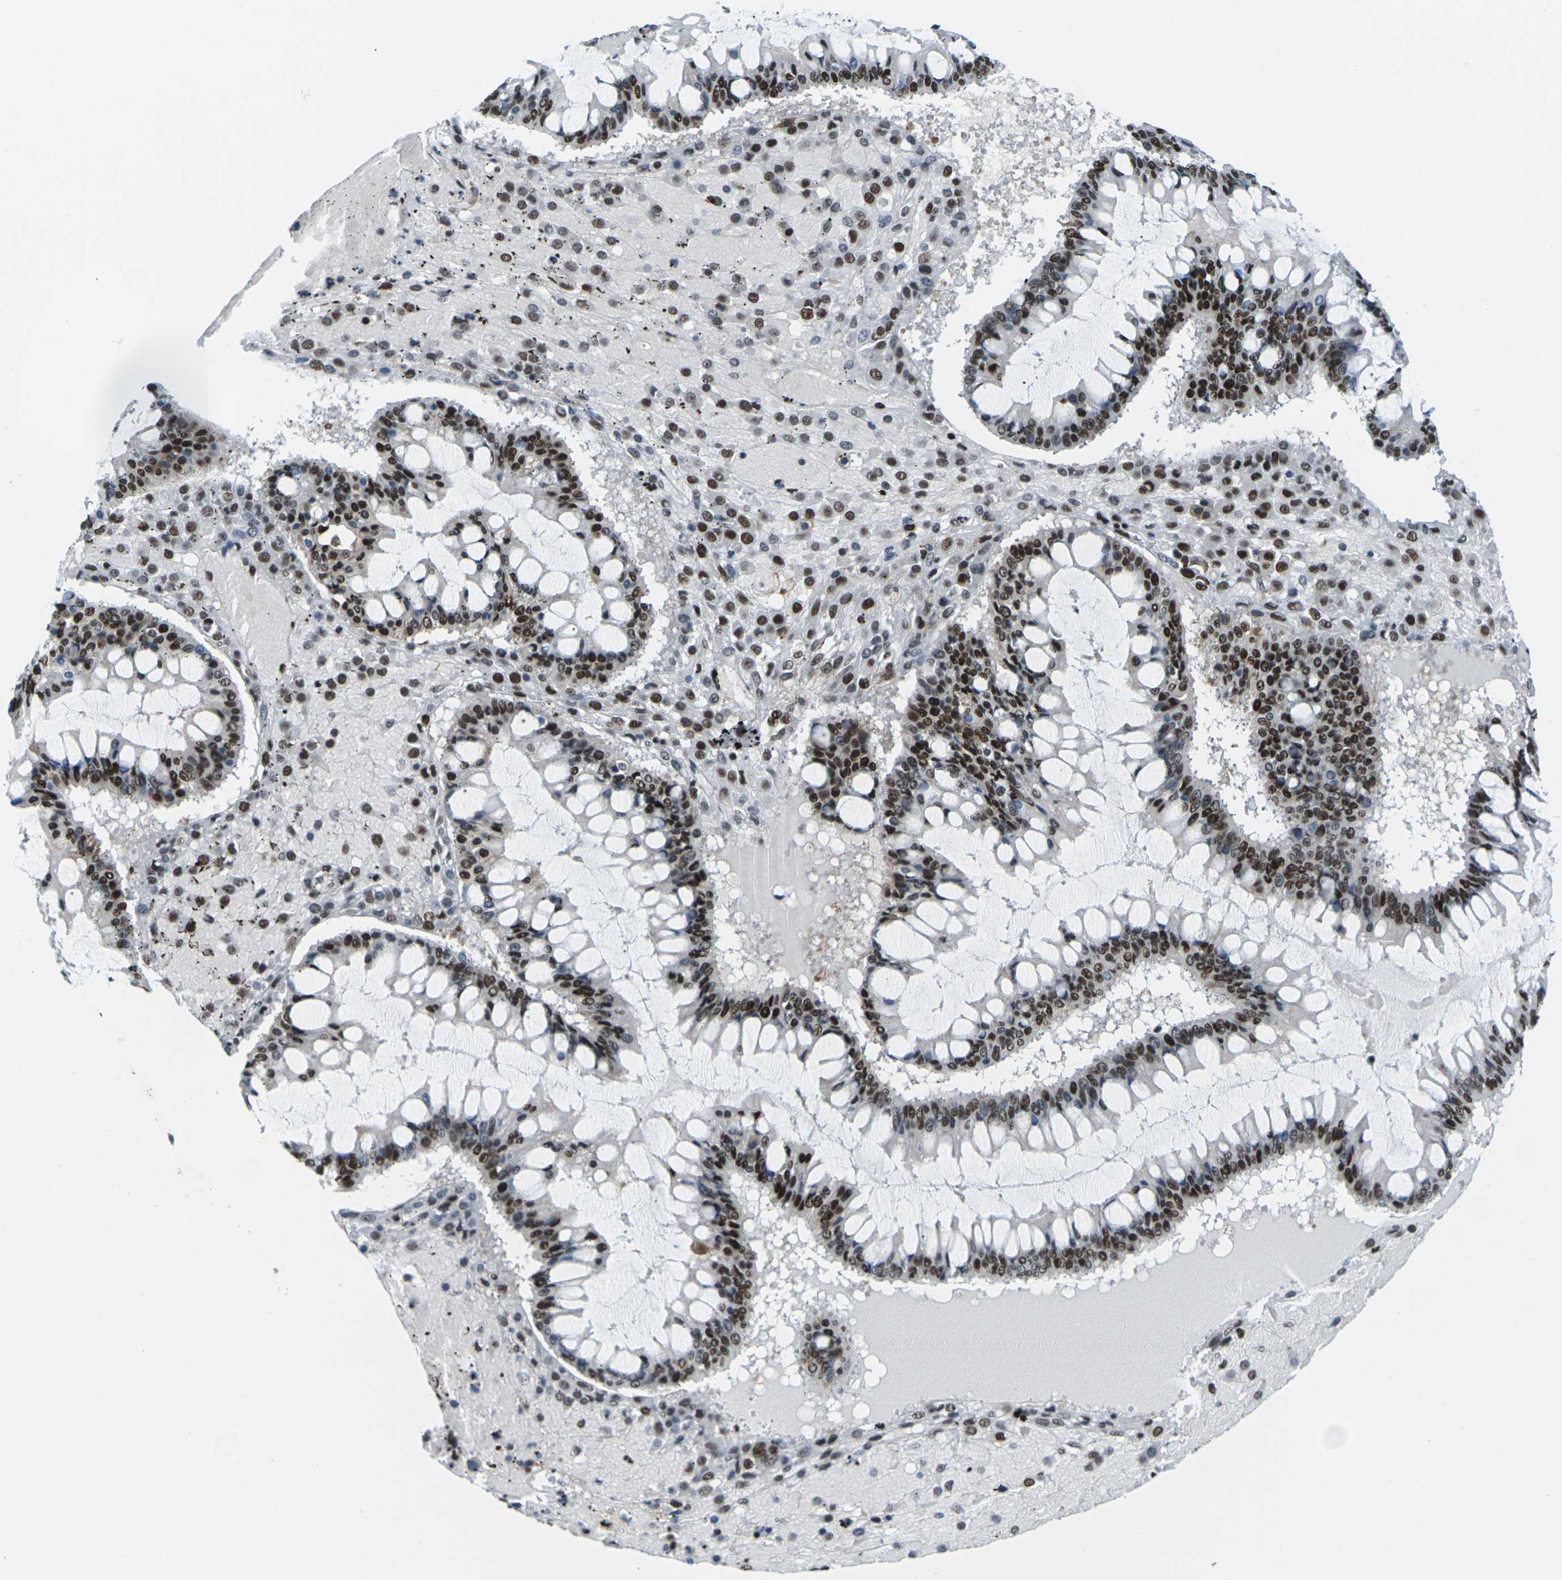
{"staining": {"intensity": "strong", "quantity": ">75%", "location": "nuclear"}, "tissue": "ovarian cancer", "cell_type": "Tumor cells", "image_type": "cancer", "snomed": [{"axis": "morphology", "description": "Cystadenocarcinoma, mucinous, NOS"}, {"axis": "topography", "description": "Ovary"}], "caption": "Protein expression analysis of mucinous cystadenocarcinoma (ovarian) displays strong nuclear staining in about >75% of tumor cells.", "gene": "PSME3", "patient": {"sex": "female", "age": 73}}